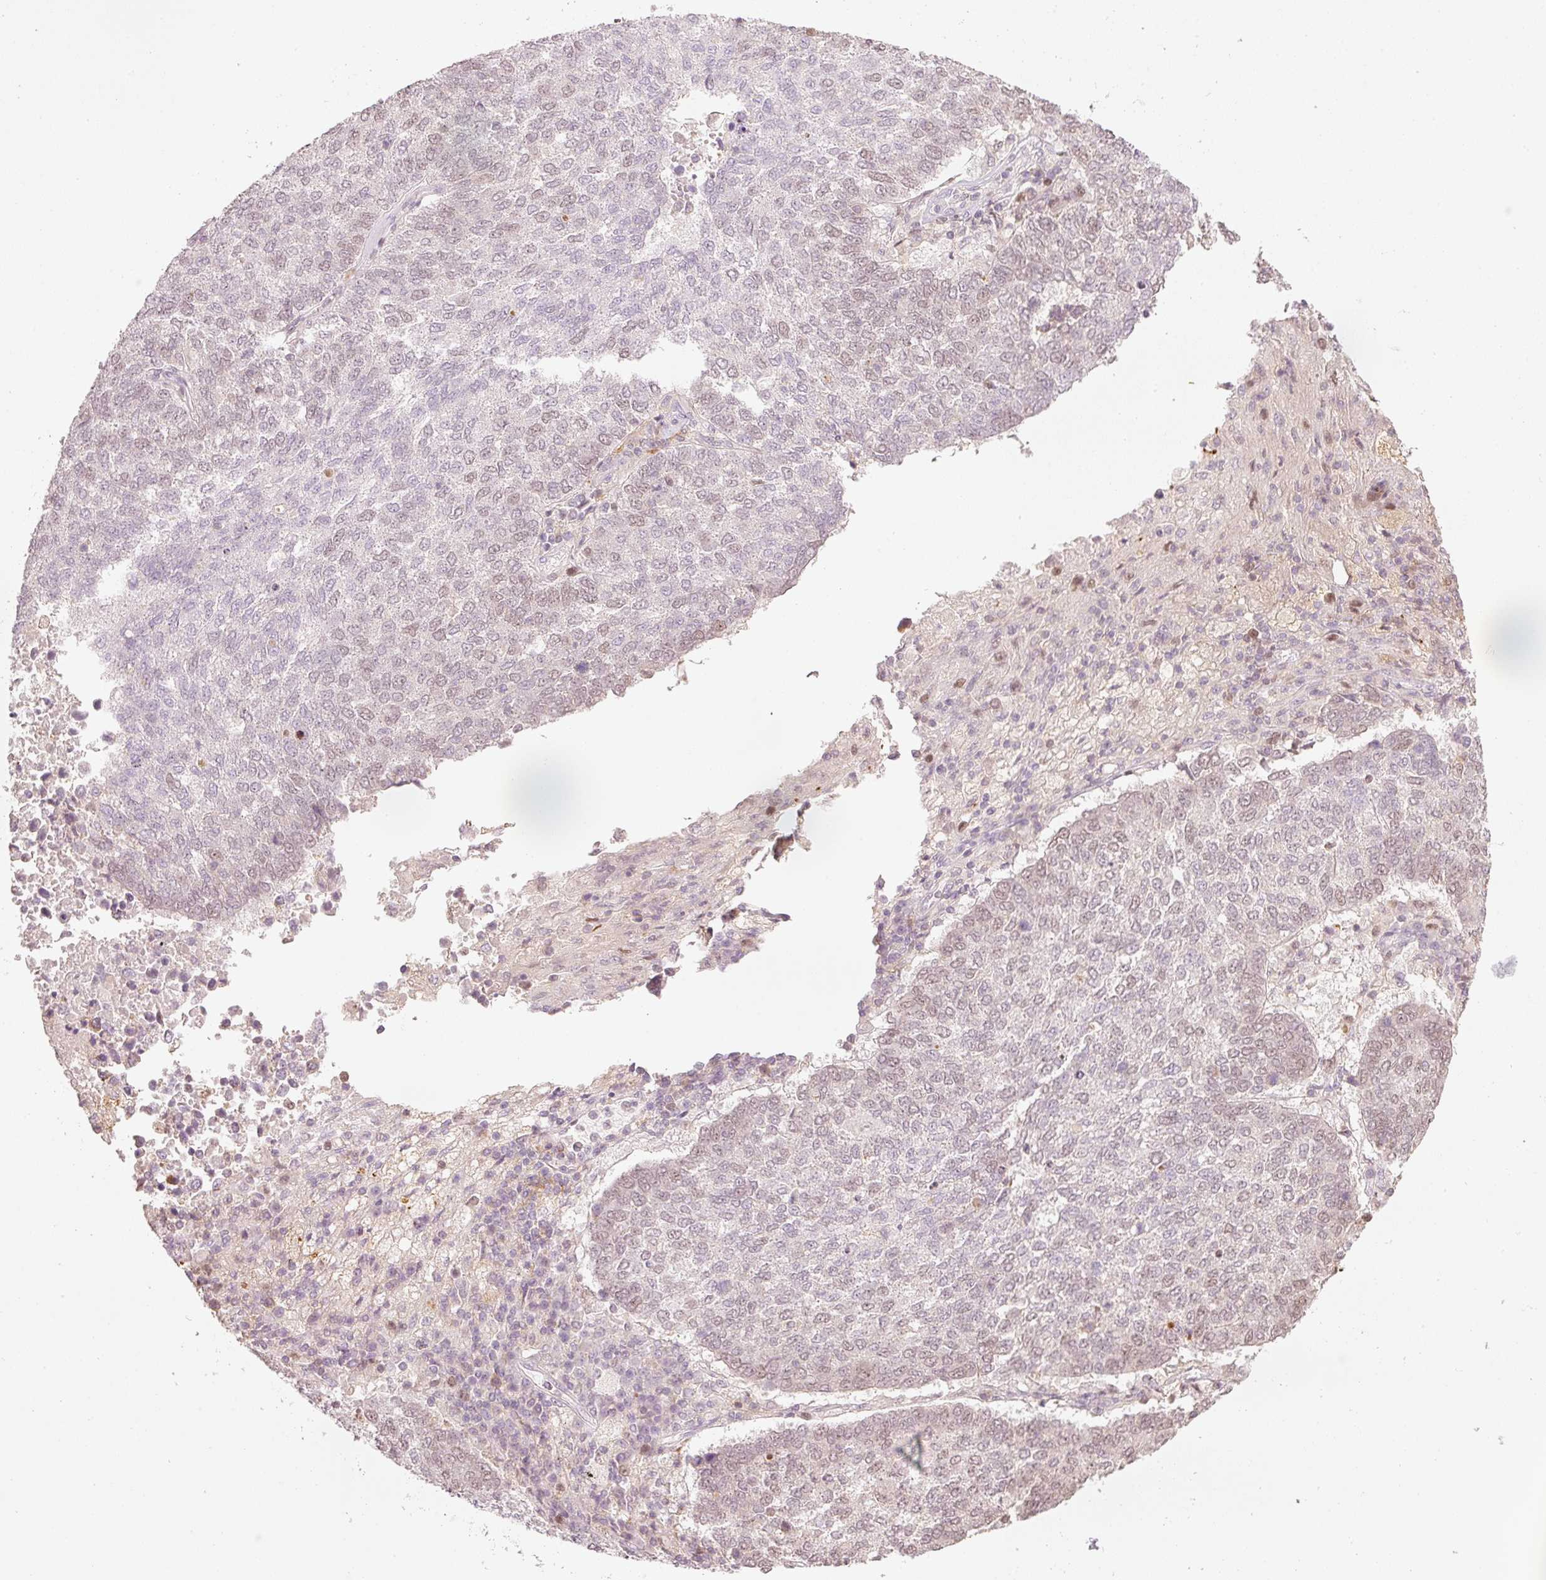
{"staining": {"intensity": "weak", "quantity": "25%-75%", "location": "nuclear"}, "tissue": "lung cancer", "cell_type": "Tumor cells", "image_type": "cancer", "snomed": [{"axis": "morphology", "description": "Squamous cell carcinoma, NOS"}, {"axis": "topography", "description": "Lung"}], "caption": "Immunohistochemistry (IHC) staining of lung cancer (squamous cell carcinoma), which demonstrates low levels of weak nuclear staining in about 25%-75% of tumor cells indicating weak nuclear protein positivity. The staining was performed using DAB (brown) for protein detection and nuclei were counterstained in hematoxylin (blue).", "gene": "TREX2", "patient": {"sex": "male", "age": 73}}